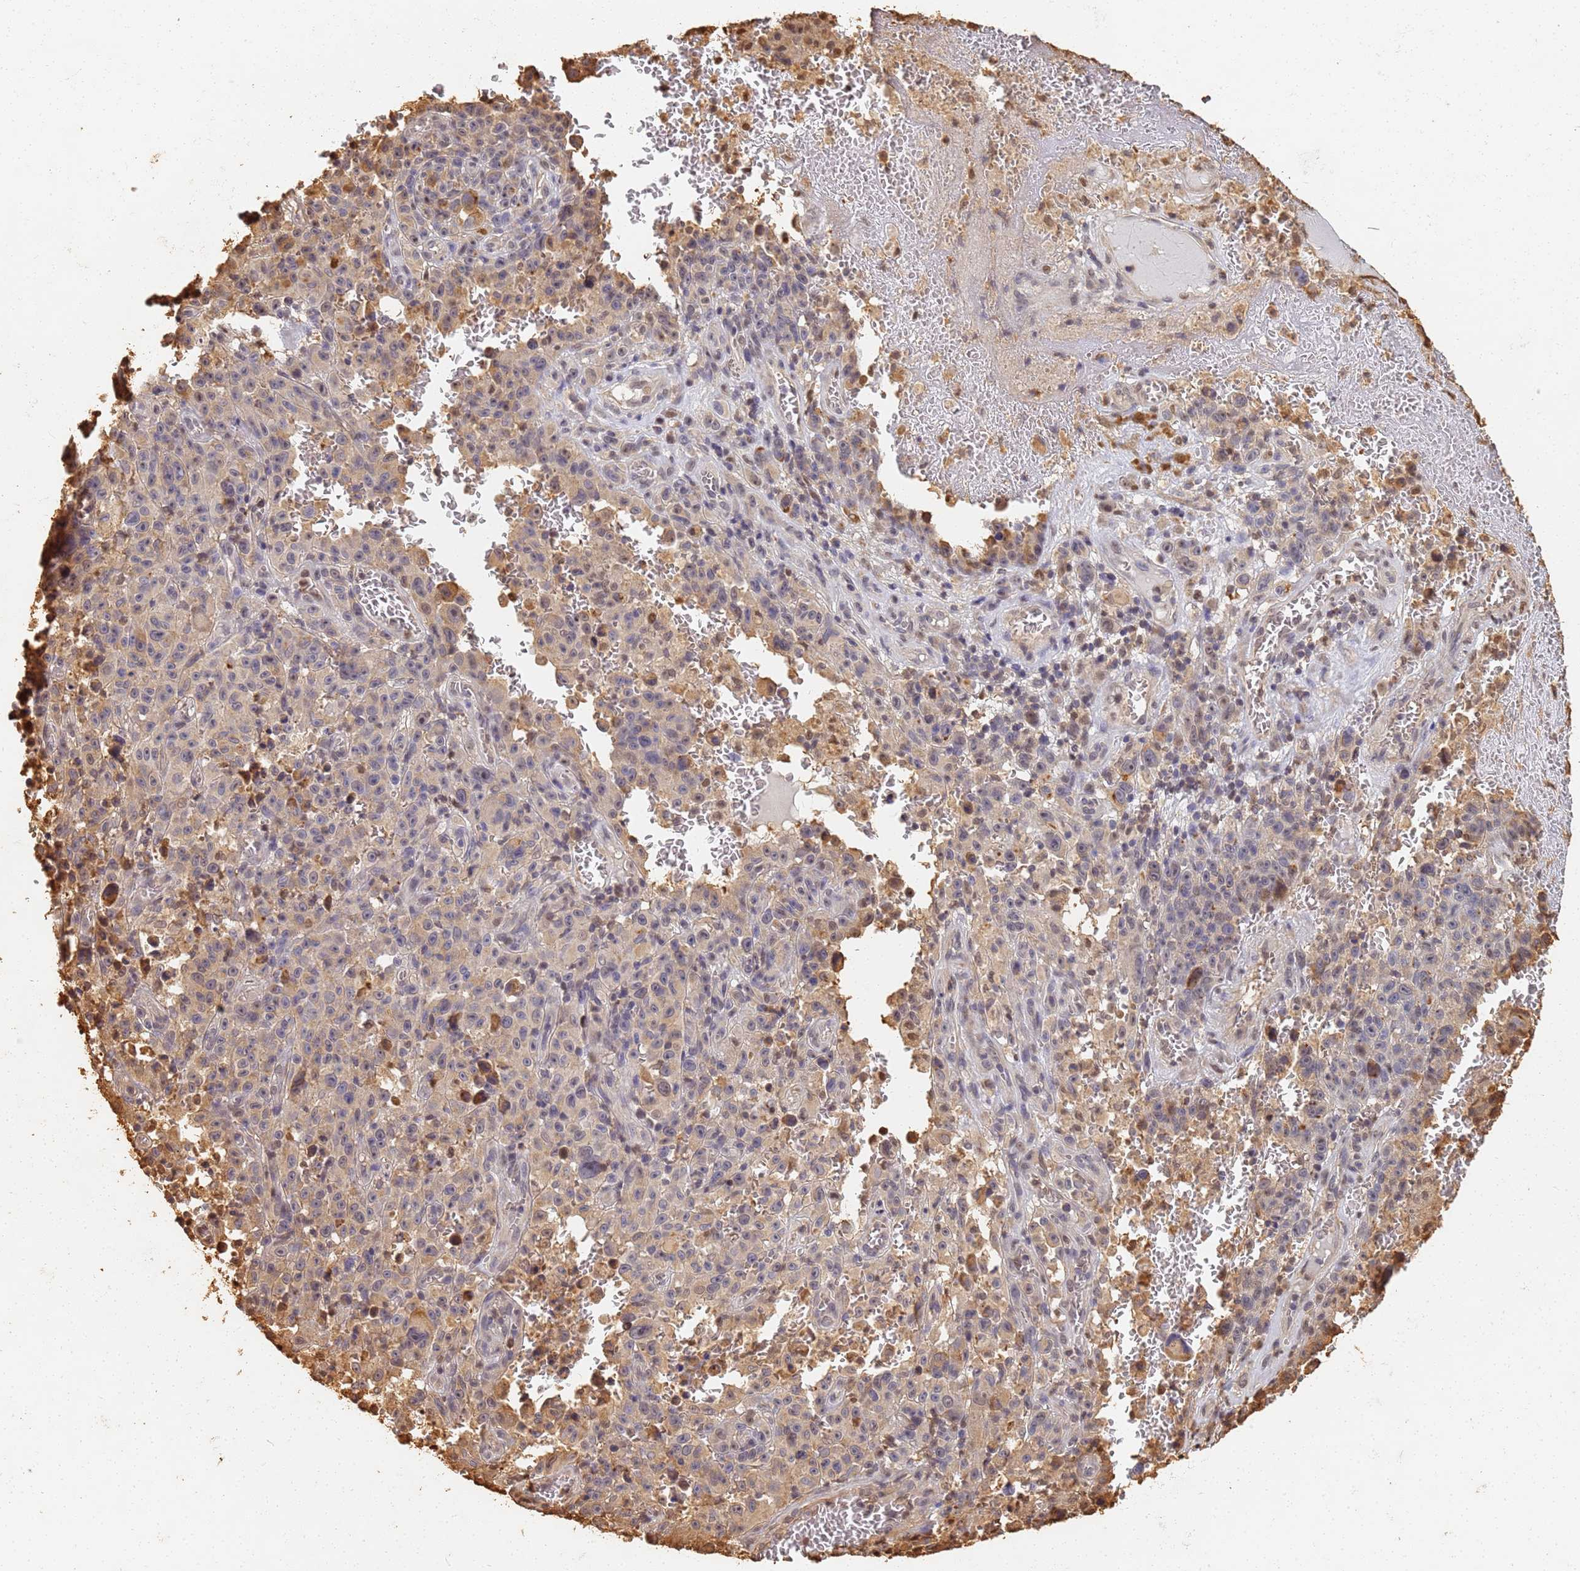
{"staining": {"intensity": "weak", "quantity": "<25%", "location": "nuclear"}, "tissue": "melanoma", "cell_type": "Tumor cells", "image_type": "cancer", "snomed": [{"axis": "morphology", "description": "Malignant melanoma, NOS"}, {"axis": "topography", "description": "Skin"}], "caption": "This is an immunohistochemistry micrograph of human malignant melanoma. There is no positivity in tumor cells.", "gene": "JAK2", "patient": {"sex": "female", "age": 82}}